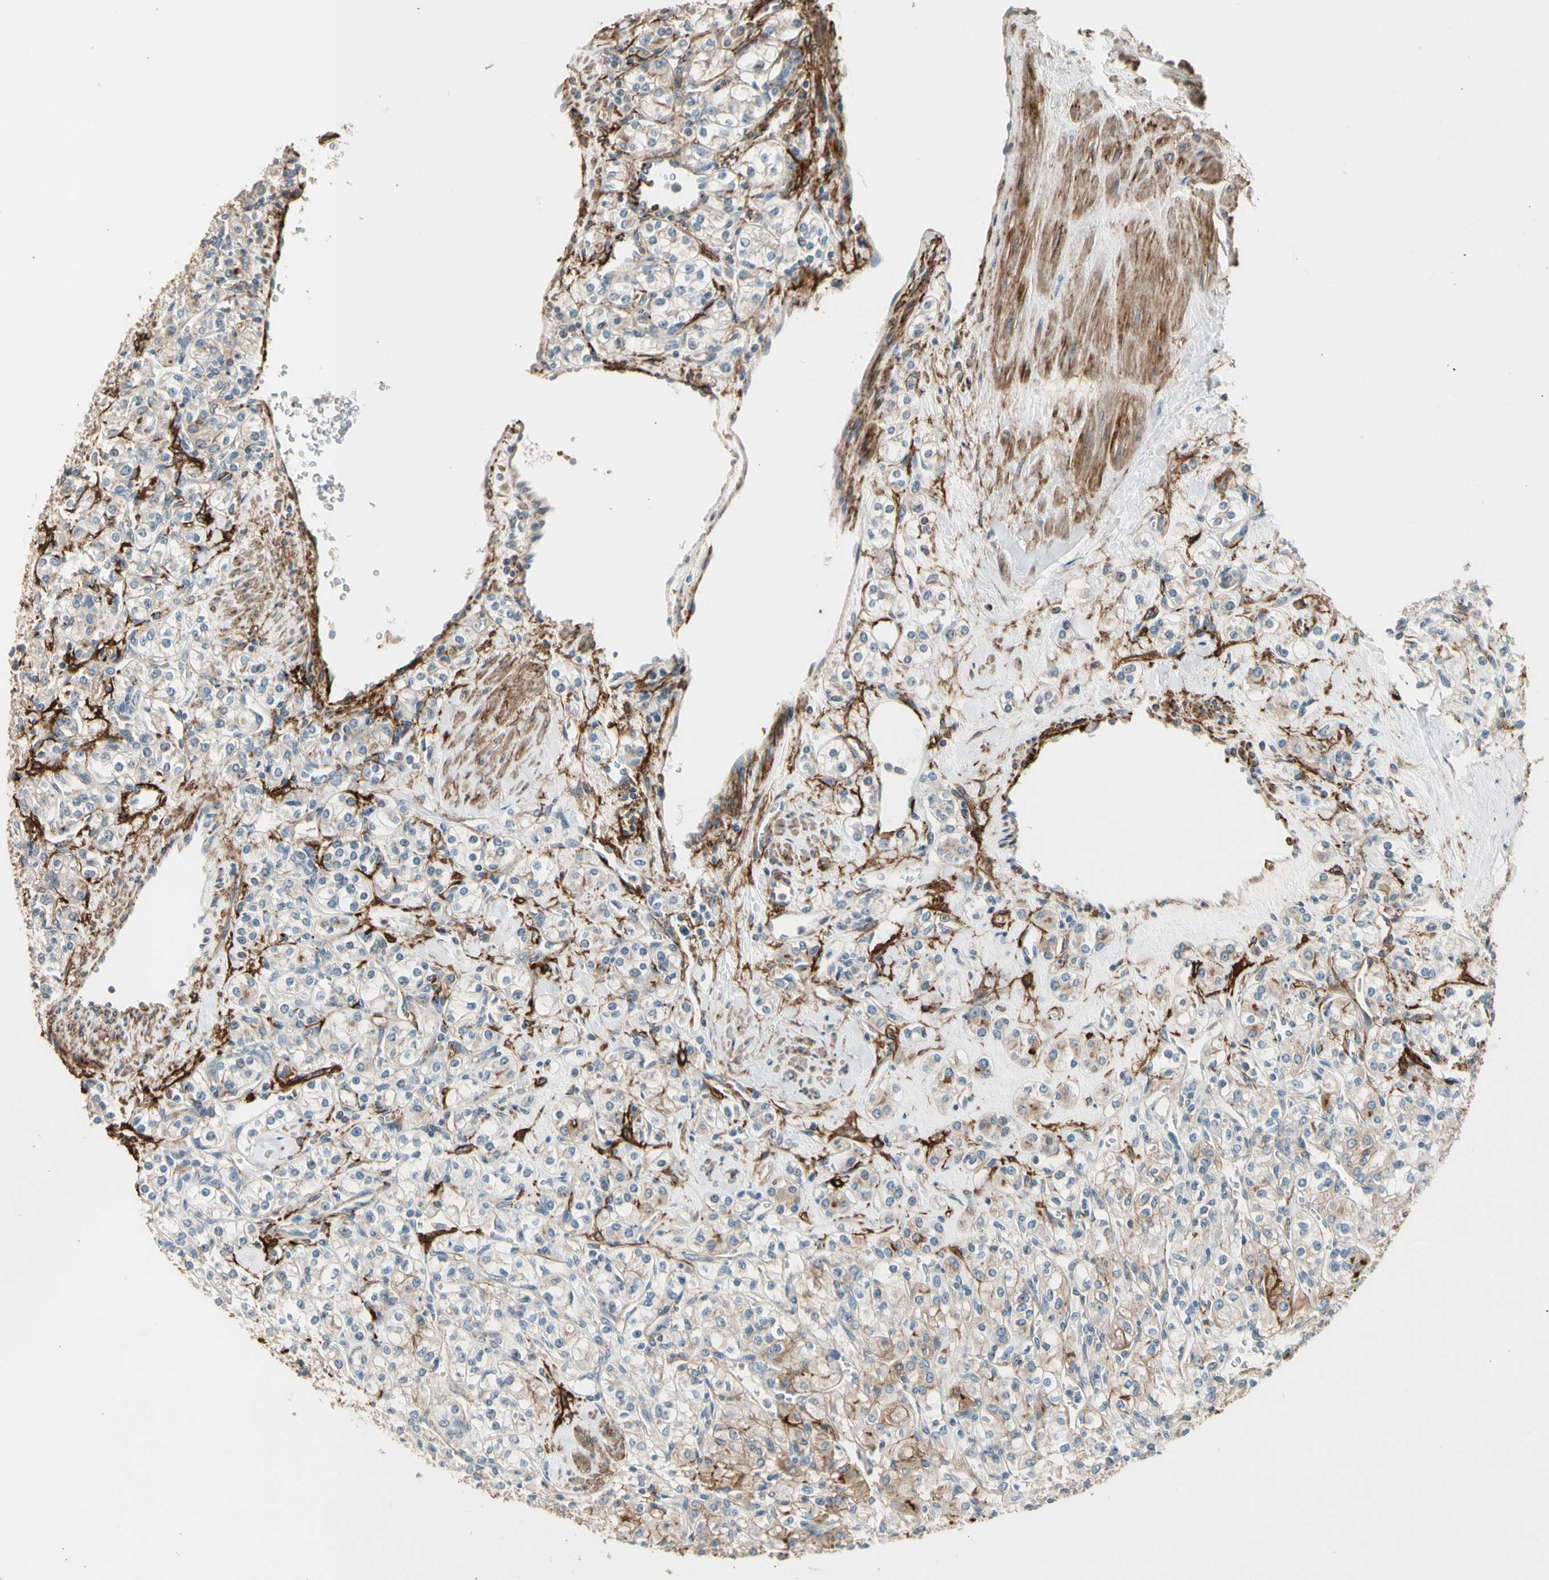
{"staining": {"intensity": "weak", "quantity": "25%-75%", "location": "cytoplasmic/membranous"}, "tissue": "renal cancer", "cell_type": "Tumor cells", "image_type": "cancer", "snomed": [{"axis": "morphology", "description": "Adenocarcinoma, NOS"}, {"axis": "topography", "description": "Kidney"}], "caption": "The photomicrograph displays a brown stain indicating the presence of a protein in the cytoplasmic/membranous of tumor cells in renal cancer.", "gene": "SUSD2", "patient": {"sex": "male", "age": 77}}